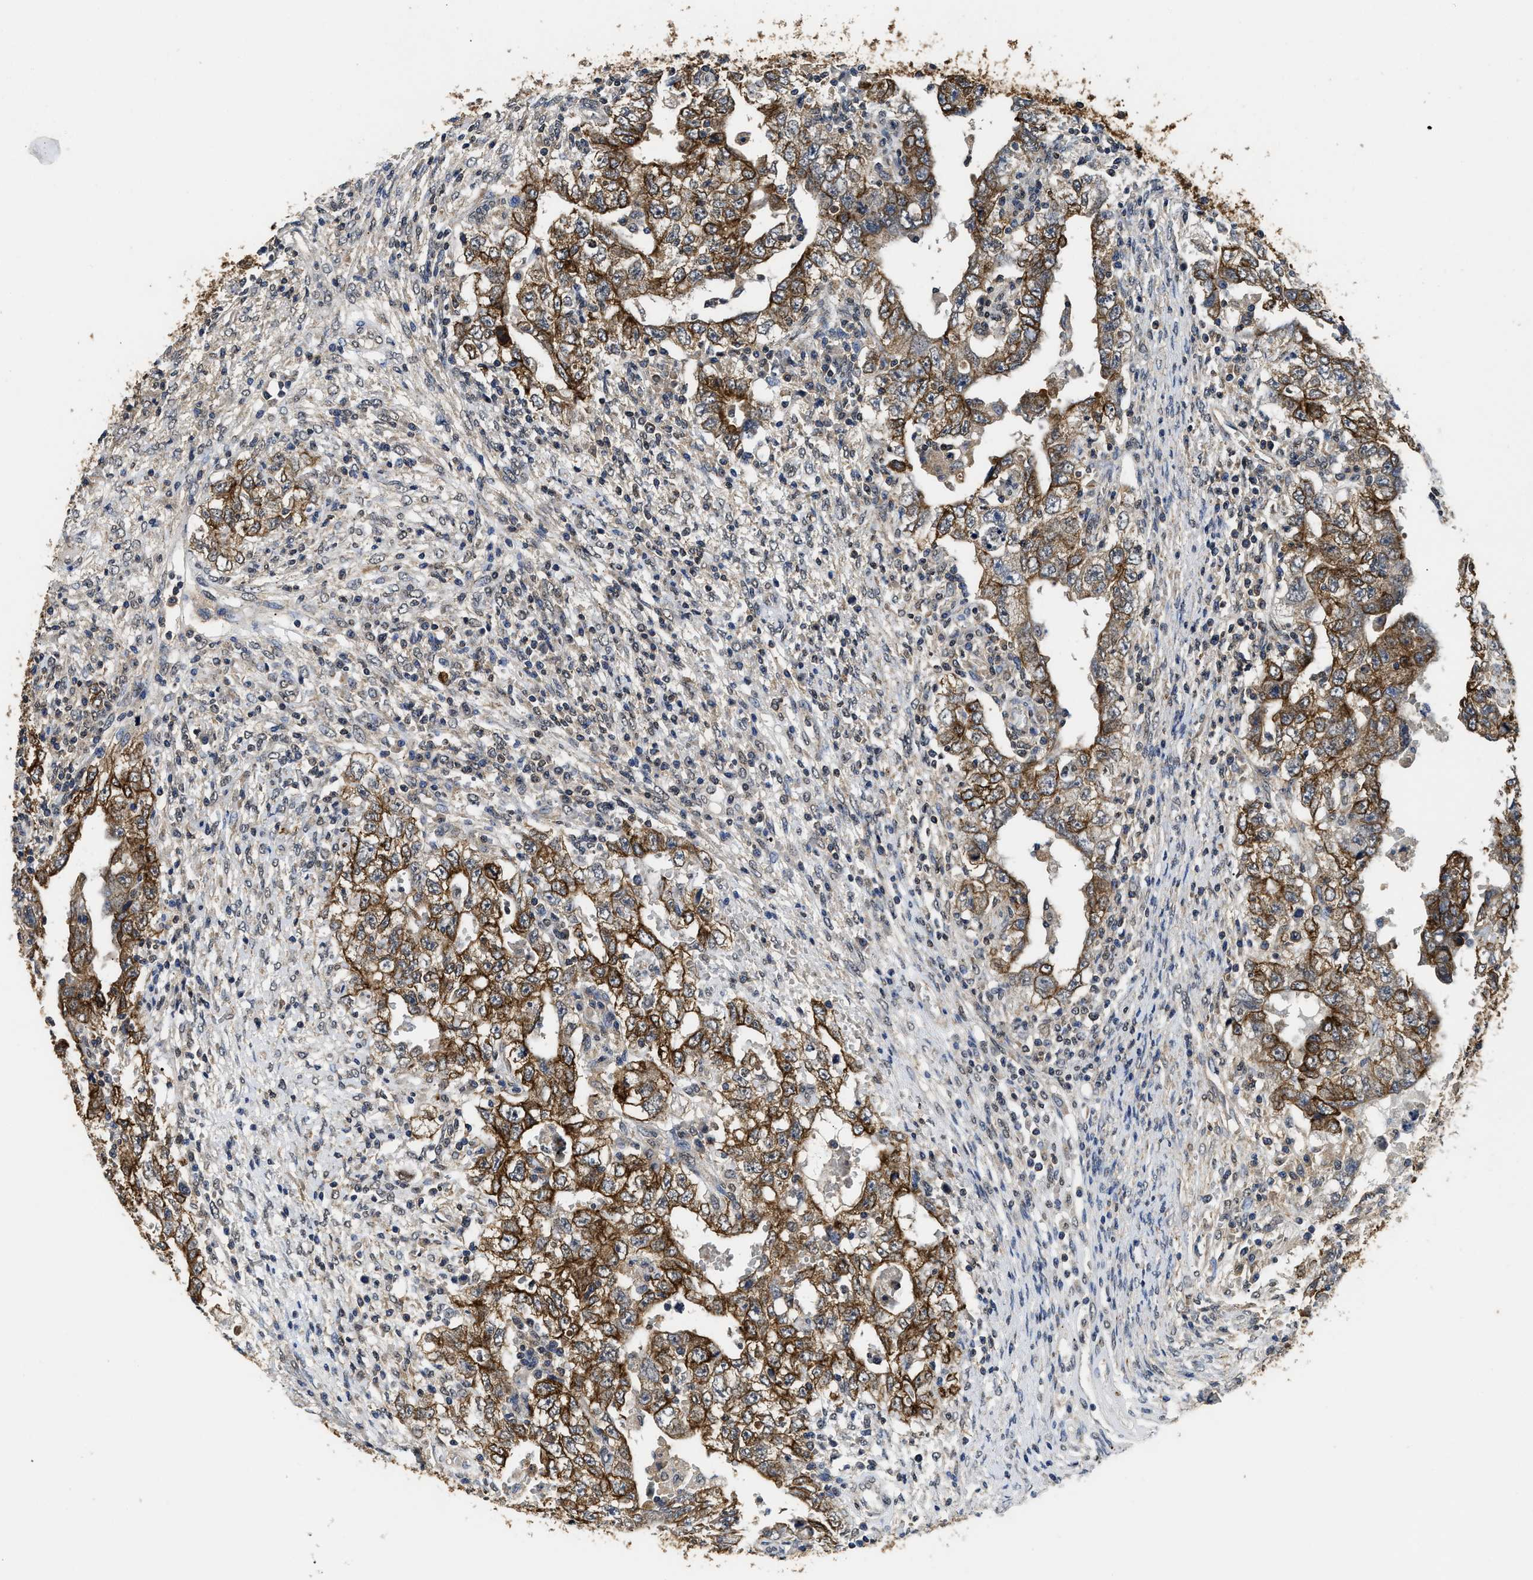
{"staining": {"intensity": "moderate", "quantity": ">75%", "location": "cytoplasmic/membranous"}, "tissue": "testis cancer", "cell_type": "Tumor cells", "image_type": "cancer", "snomed": [{"axis": "morphology", "description": "Carcinoma, Embryonal, NOS"}, {"axis": "topography", "description": "Testis"}], "caption": "The immunohistochemical stain shows moderate cytoplasmic/membranous positivity in tumor cells of testis cancer tissue.", "gene": "CTNNA1", "patient": {"sex": "male", "age": 26}}